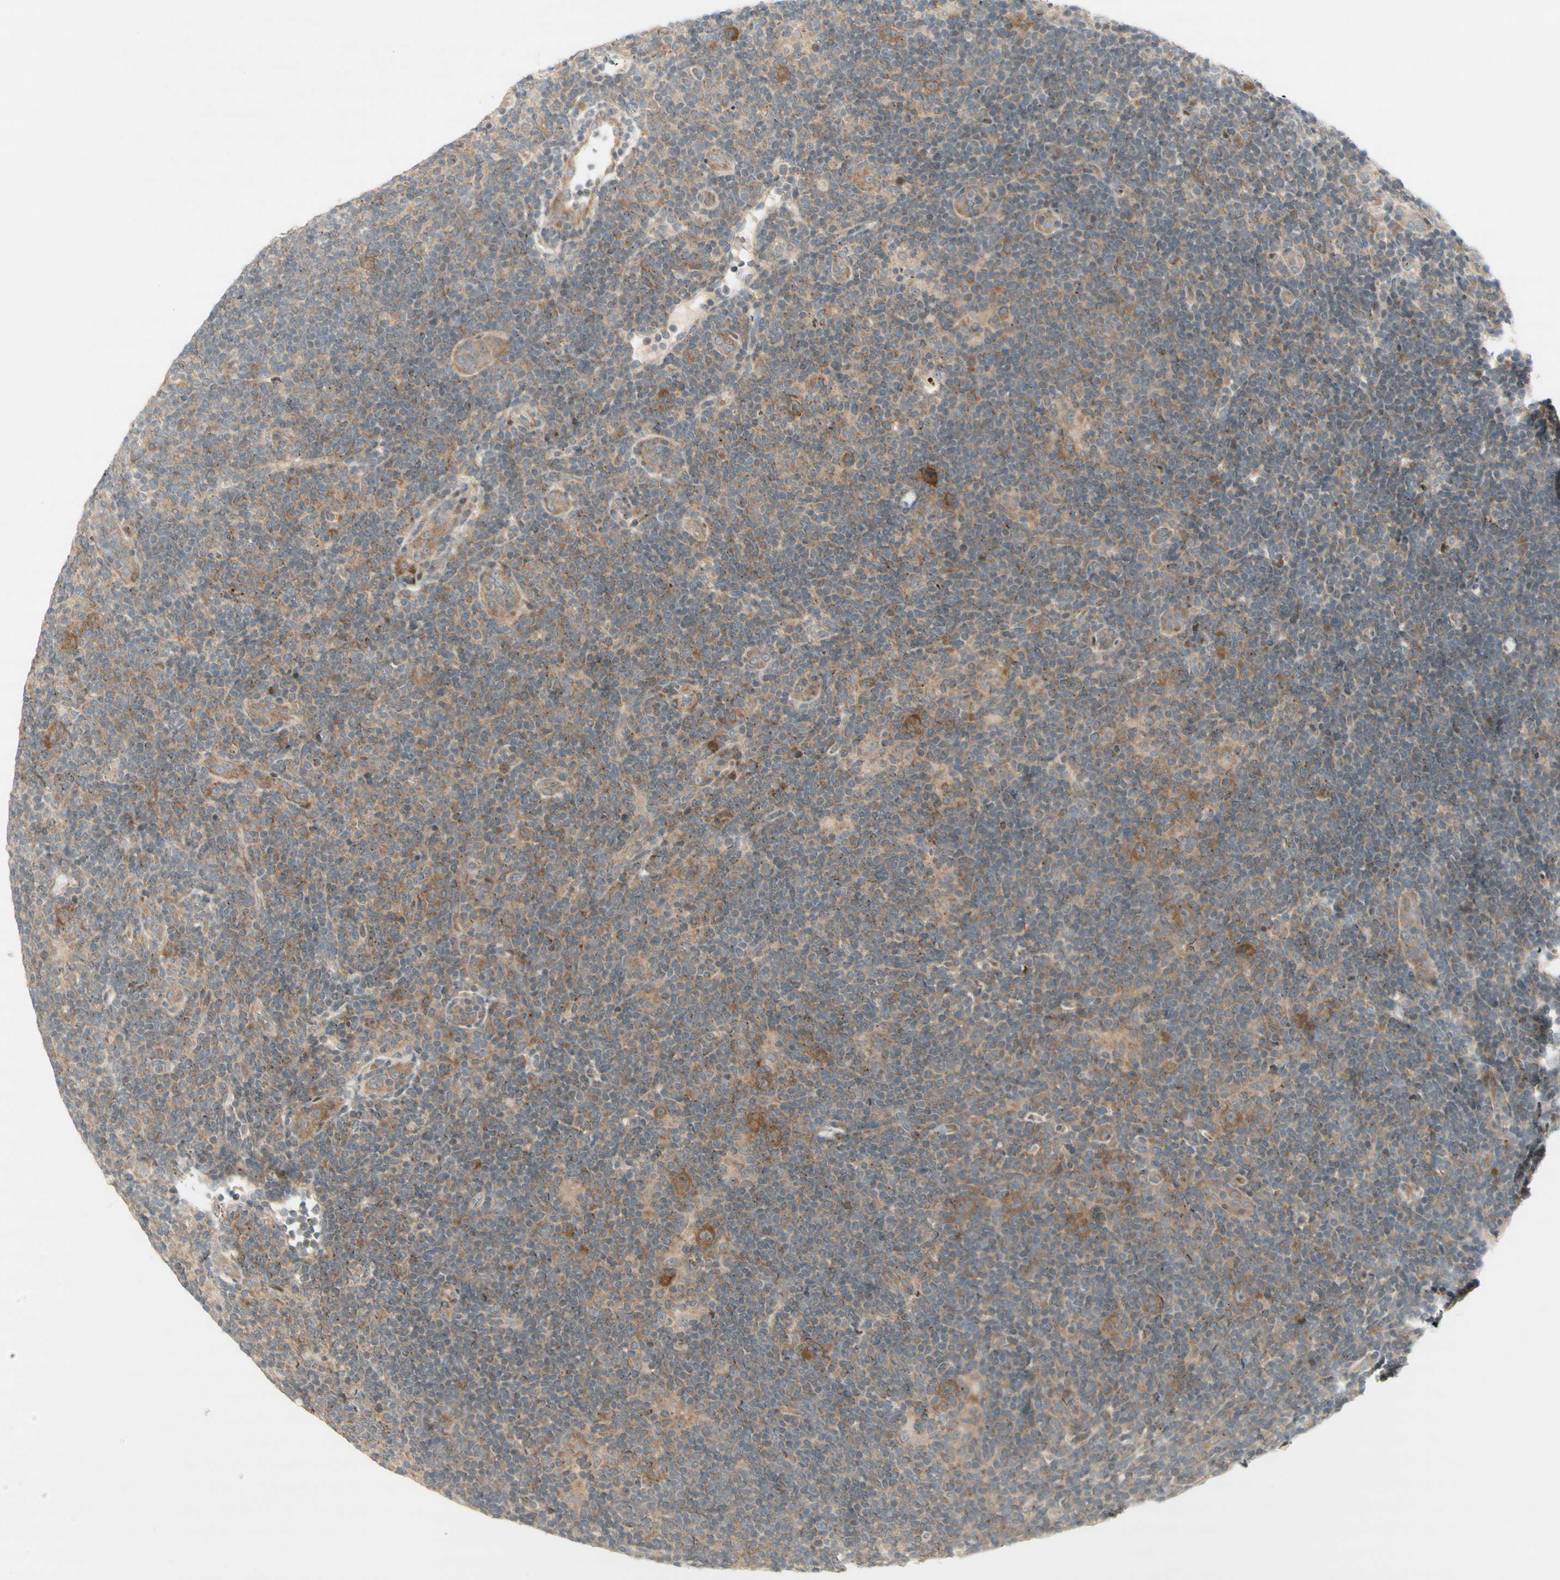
{"staining": {"intensity": "moderate", "quantity": "25%-75%", "location": "cytoplasmic/membranous"}, "tissue": "lymphoma", "cell_type": "Tumor cells", "image_type": "cancer", "snomed": [{"axis": "morphology", "description": "Hodgkin's disease, NOS"}, {"axis": "topography", "description": "Lymph node"}], "caption": "Immunohistochemistry (IHC) (DAB) staining of human Hodgkin's disease reveals moderate cytoplasmic/membranous protein positivity in approximately 25%-75% of tumor cells. (DAB IHC, brown staining for protein, blue staining for nuclei).", "gene": "ETF1", "patient": {"sex": "female", "age": 57}}